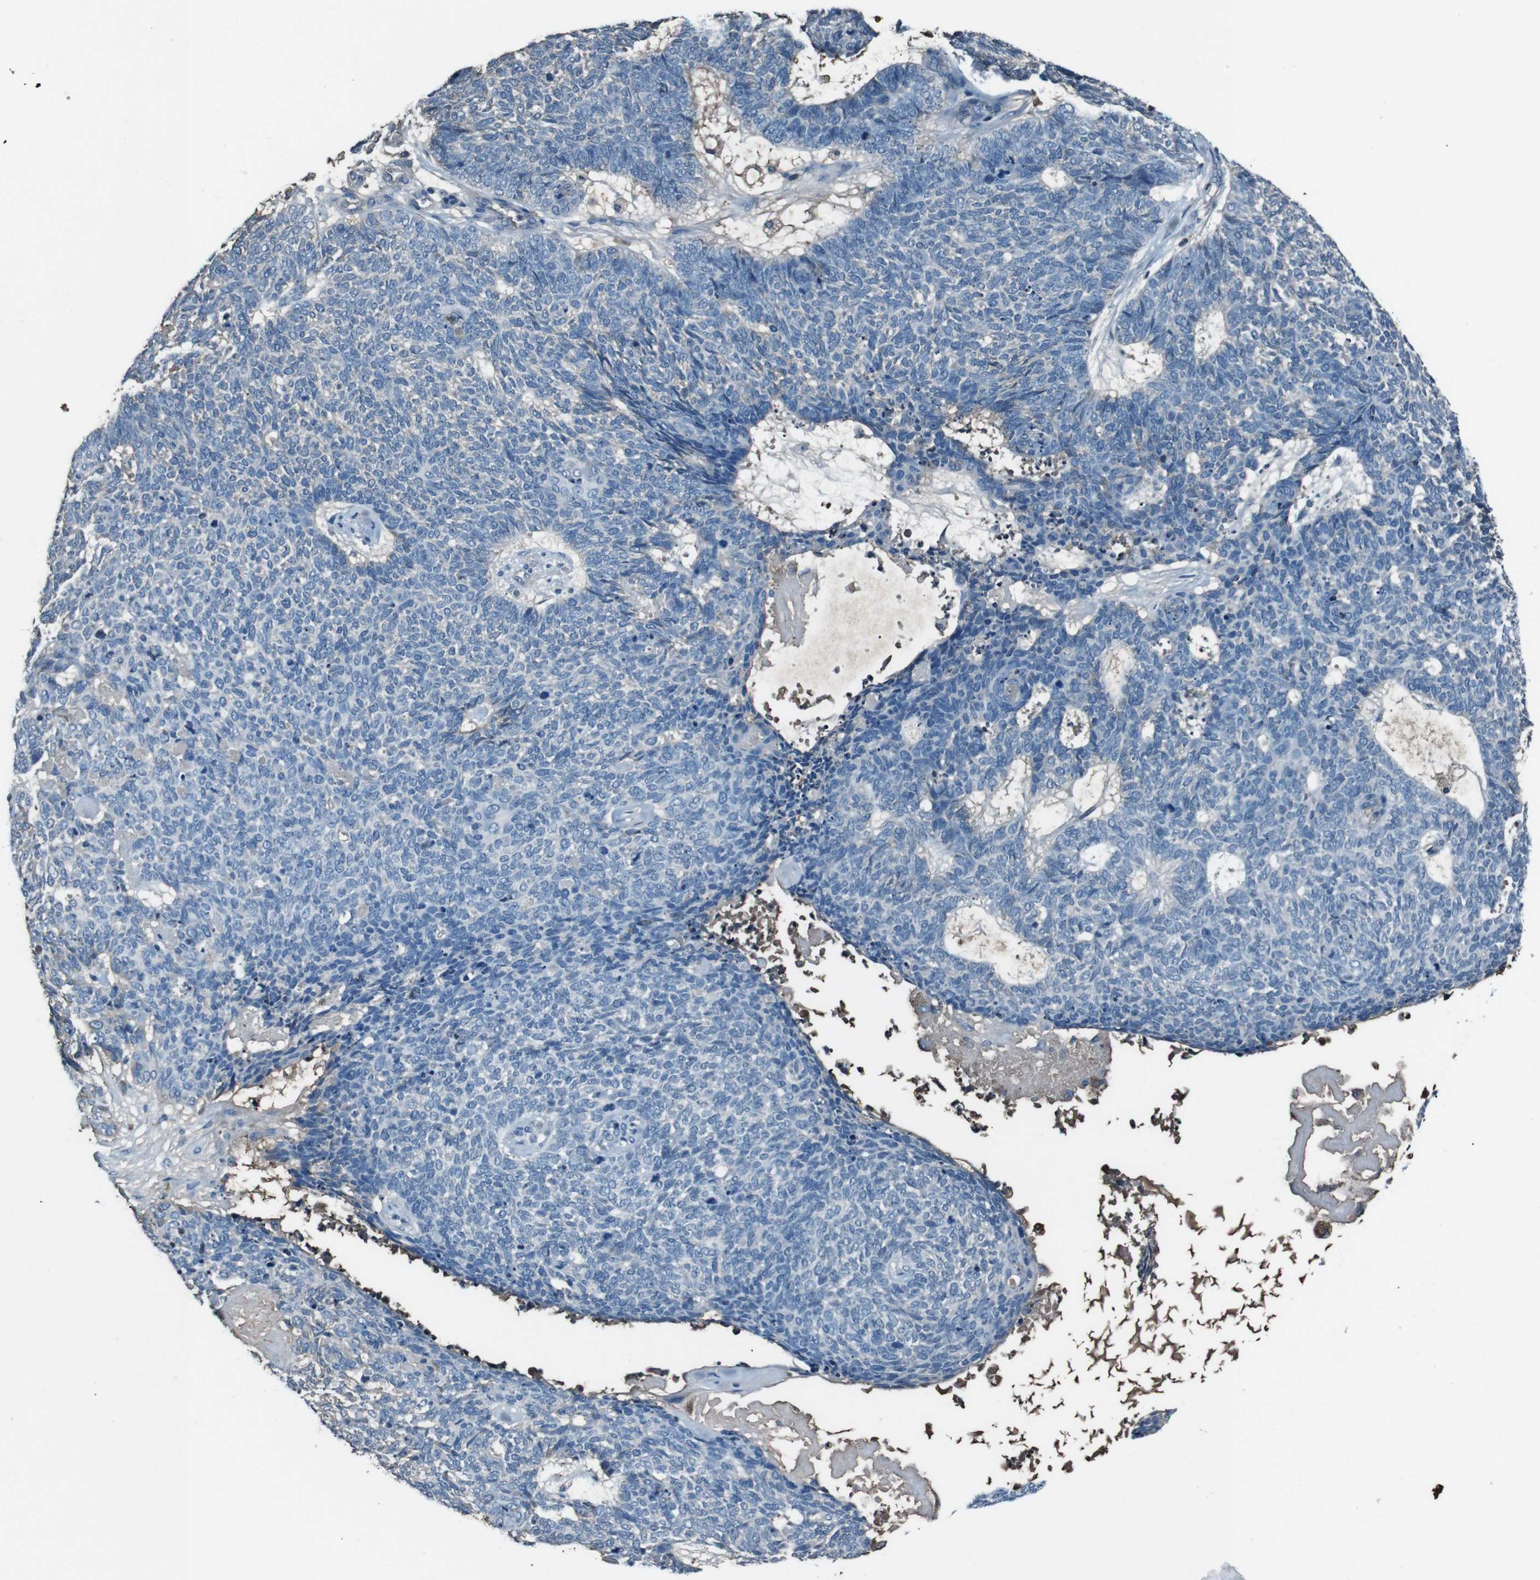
{"staining": {"intensity": "negative", "quantity": "none", "location": "none"}, "tissue": "skin cancer", "cell_type": "Tumor cells", "image_type": "cancer", "snomed": [{"axis": "morphology", "description": "Basal cell carcinoma"}, {"axis": "topography", "description": "Skin"}], "caption": "DAB immunohistochemical staining of skin cancer (basal cell carcinoma) reveals no significant positivity in tumor cells.", "gene": "LEP", "patient": {"sex": "female", "age": 84}}